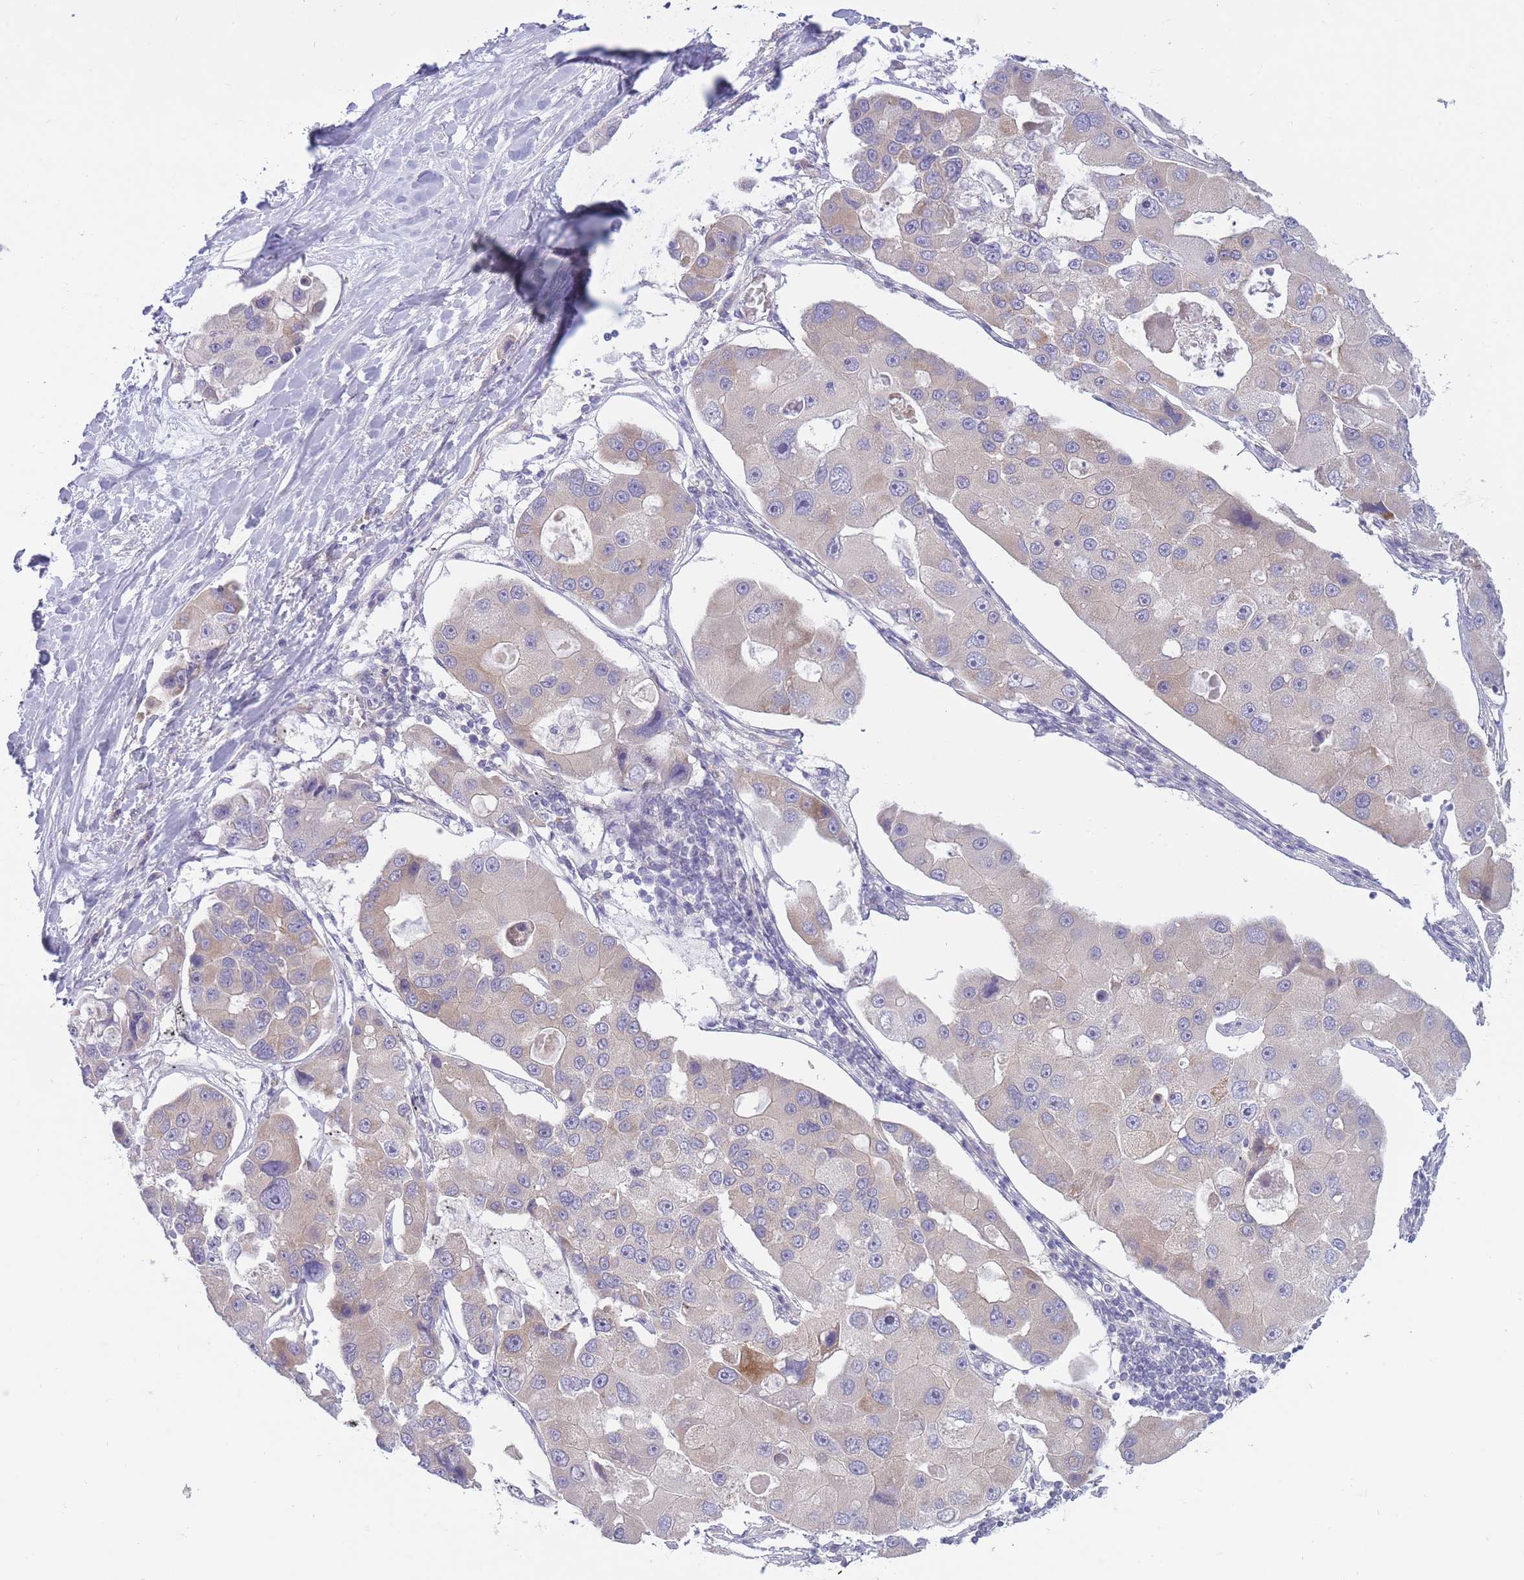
{"staining": {"intensity": "negative", "quantity": "none", "location": "none"}, "tissue": "lung cancer", "cell_type": "Tumor cells", "image_type": "cancer", "snomed": [{"axis": "morphology", "description": "Adenocarcinoma, NOS"}, {"axis": "topography", "description": "Lung"}], "caption": "Immunohistochemical staining of human adenocarcinoma (lung) demonstrates no significant expression in tumor cells.", "gene": "PNPLA5", "patient": {"sex": "female", "age": 54}}